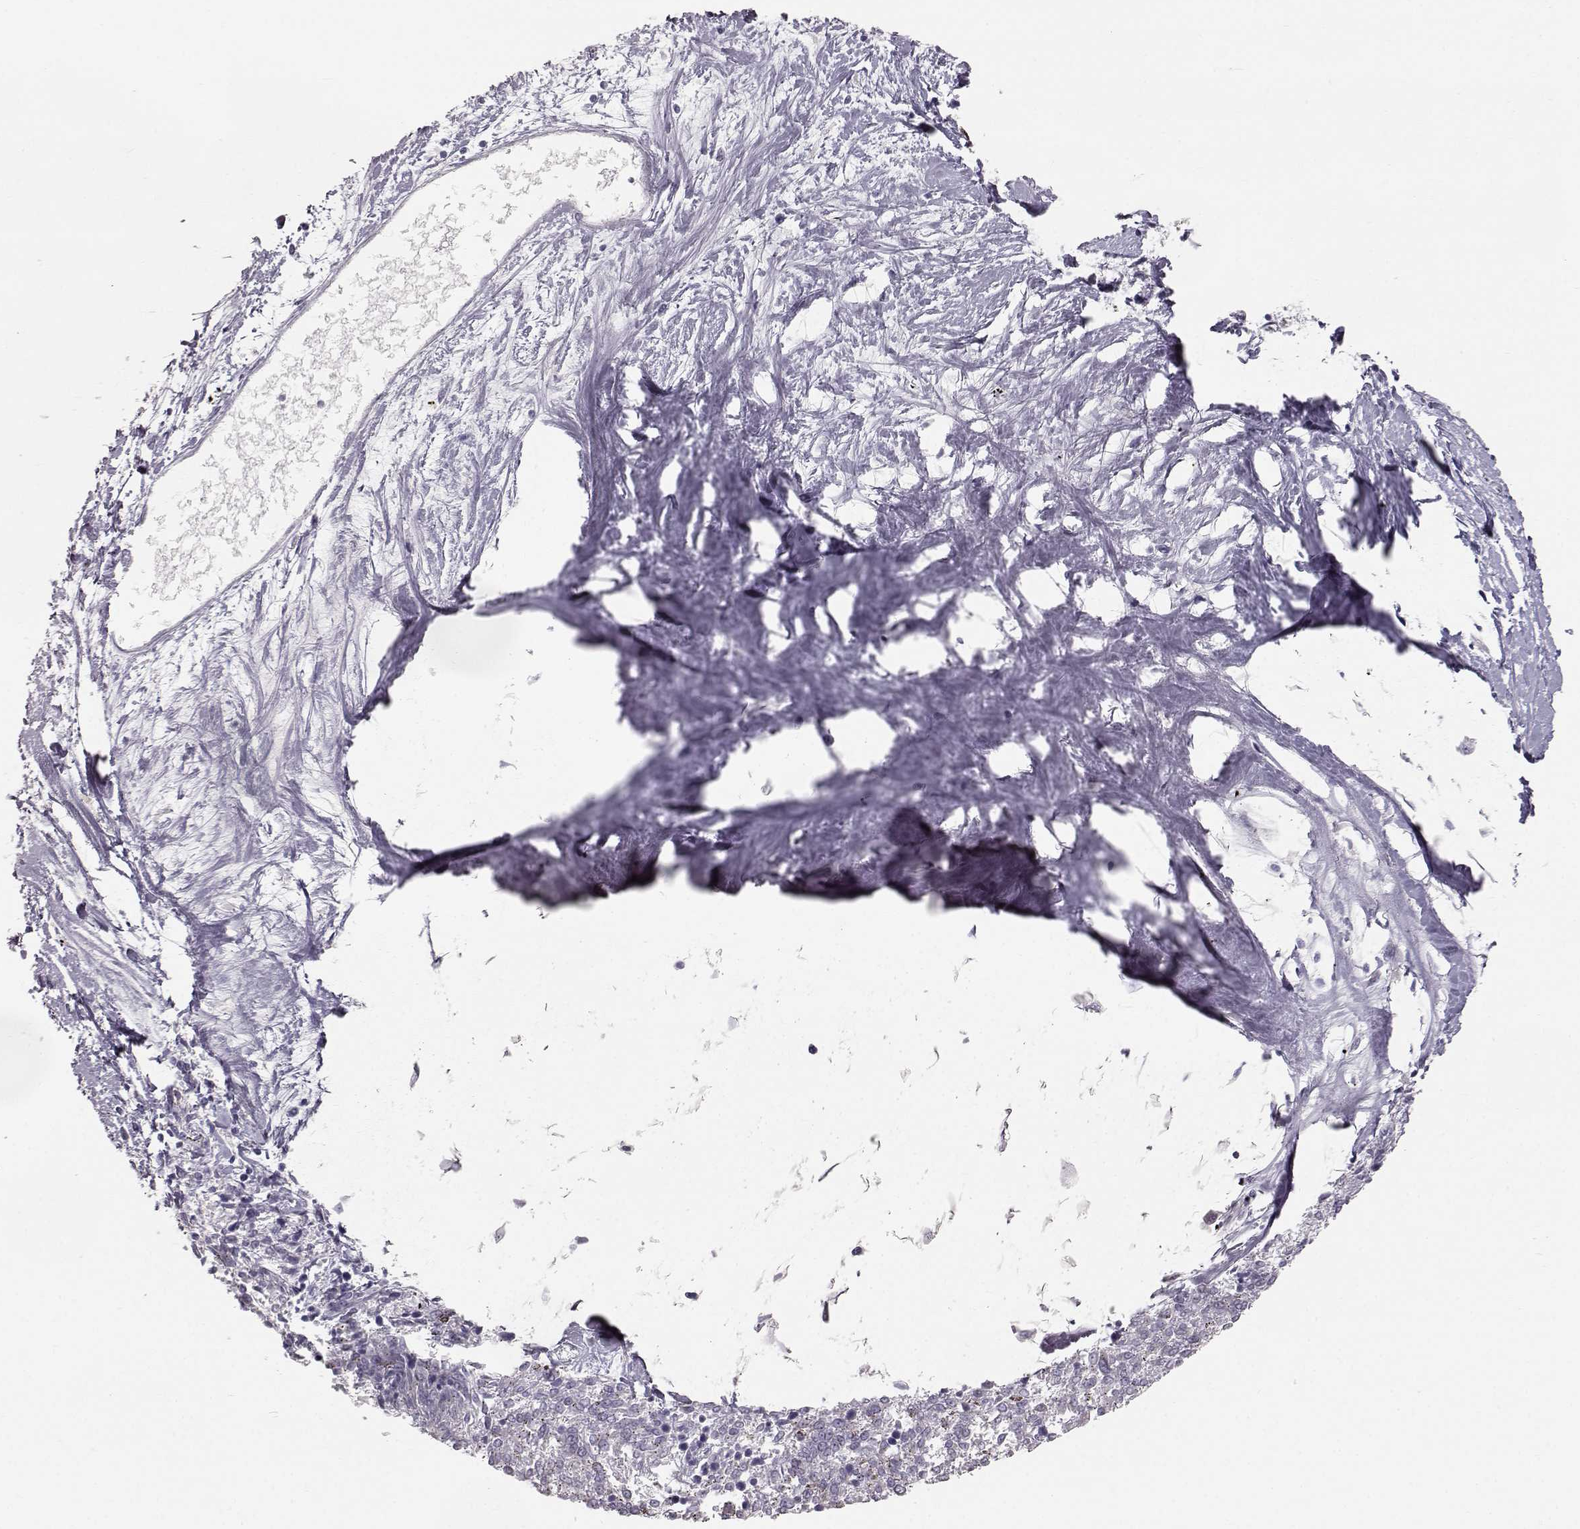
{"staining": {"intensity": "negative", "quantity": "none", "location": "none"}, "tissue": "melanoma", "cell_type": "Tumor cells", "image_type": "cancer", "snomed": [{"axis": "morphology", "description": "Malignant melanoma, NOS"}, {"axis": "topography", "description": "Skin"}], "caption": "Melanoma was stained to show a protein in brown. There is no significant staining in tumor cells. (Brightfield microscopy of DAB (3,3'-diaminobenzidine) immunohistochemistry at high magnification).", "gene": "KRT33A", "patient": {"sex": "female", "age": 72}}